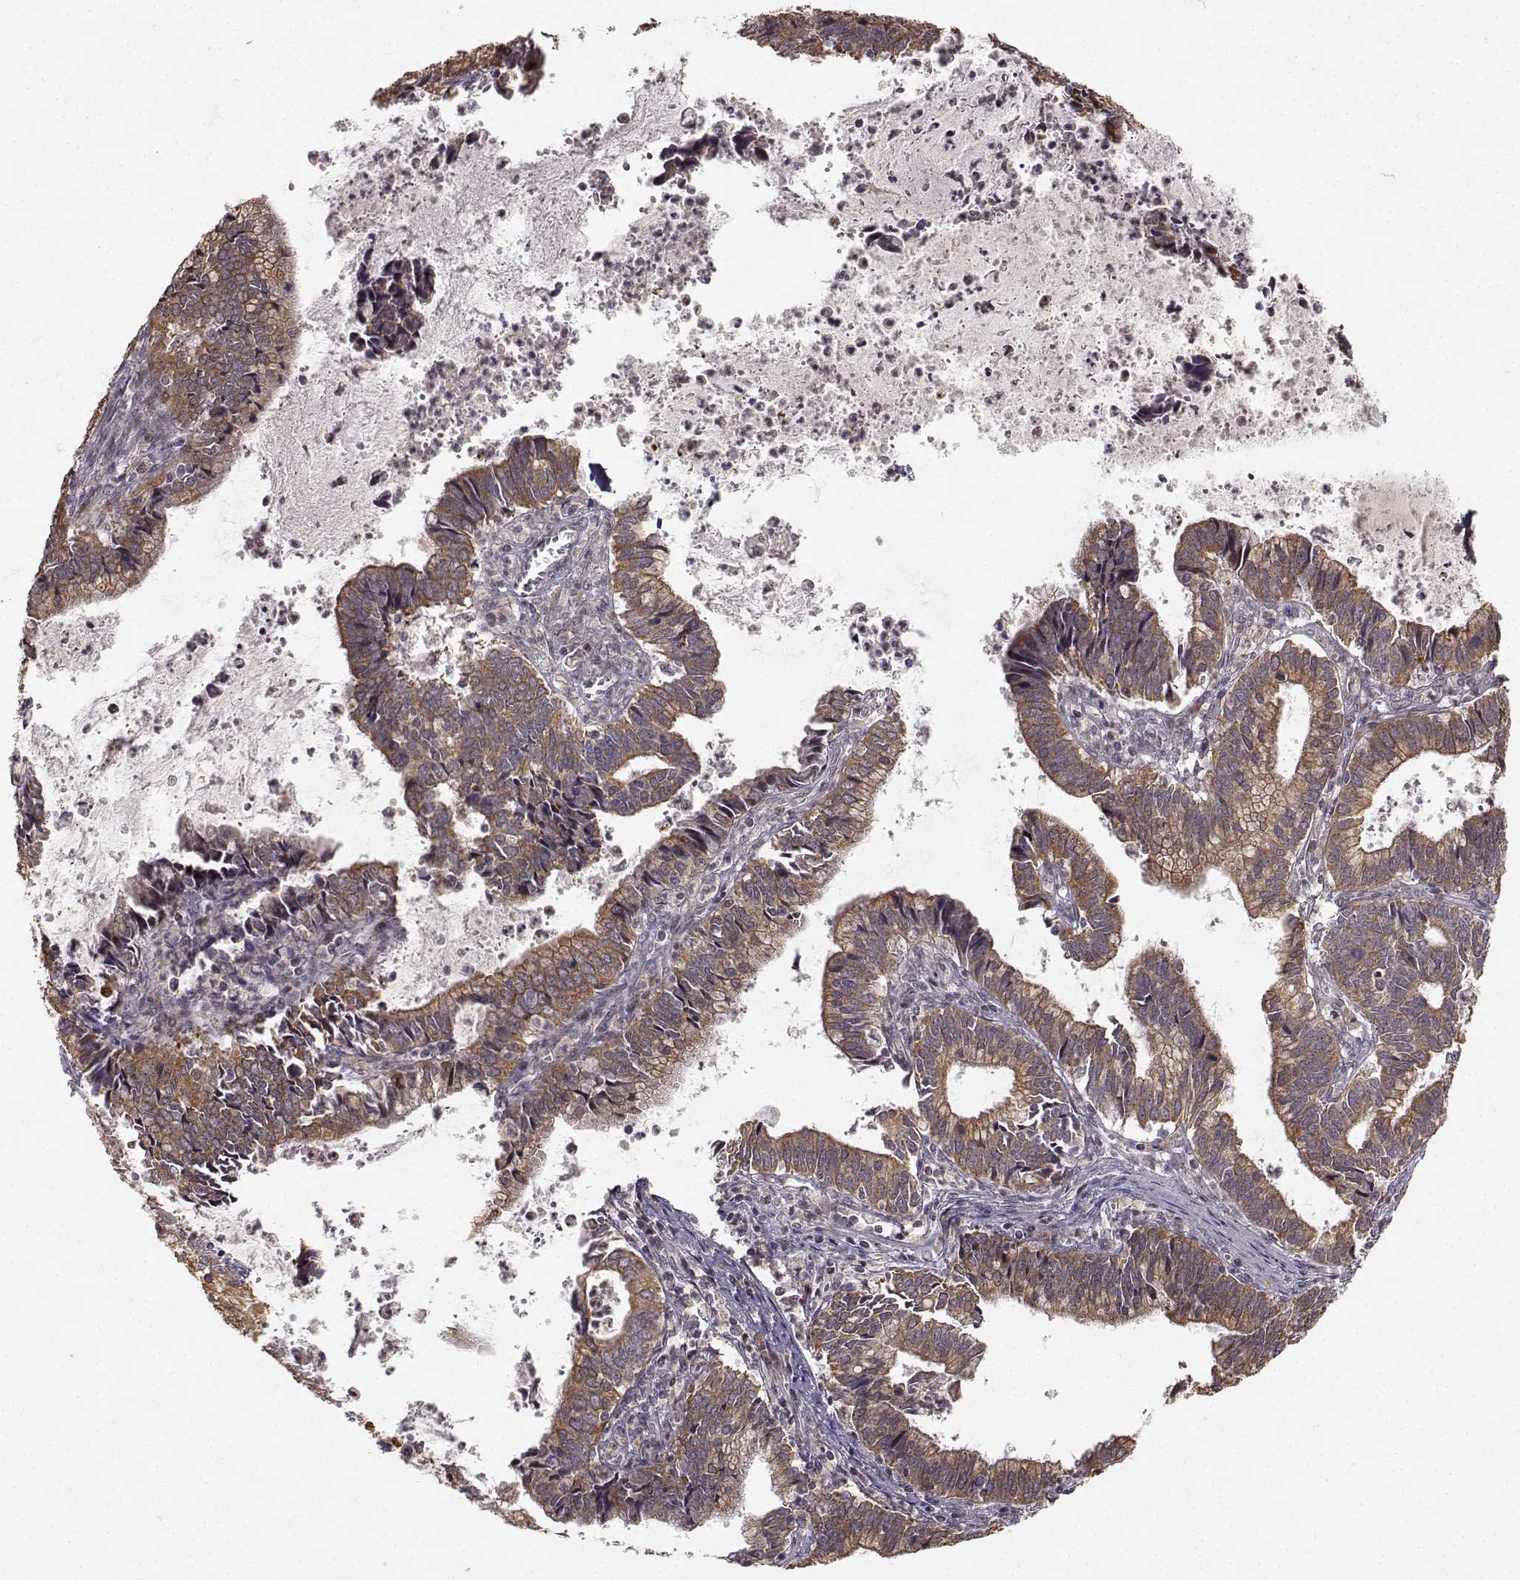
{"staining": {"intensity": "moderate", "quantity": "25%-75%", "location": "cytoplasmic/membranous"}, "tissue": "cervical cancer", "cell_type": "Tumor cells", "image_type": "cancer", "snomed": [{"axis": "morphology", "description": "Adenocarcinoma, NOS"}, {"axis": "topography", "description": "Cervix"}], "caption": "Tumor cells exhibit moderate cytoplasmic/membranous positivity in about 25%-75% of cells in cervical cancer. The protein of interest is shown in brown color, while the nuclei are stained blue.", "gene": "APC", "patient": {"sex": "female", "age": 42}}